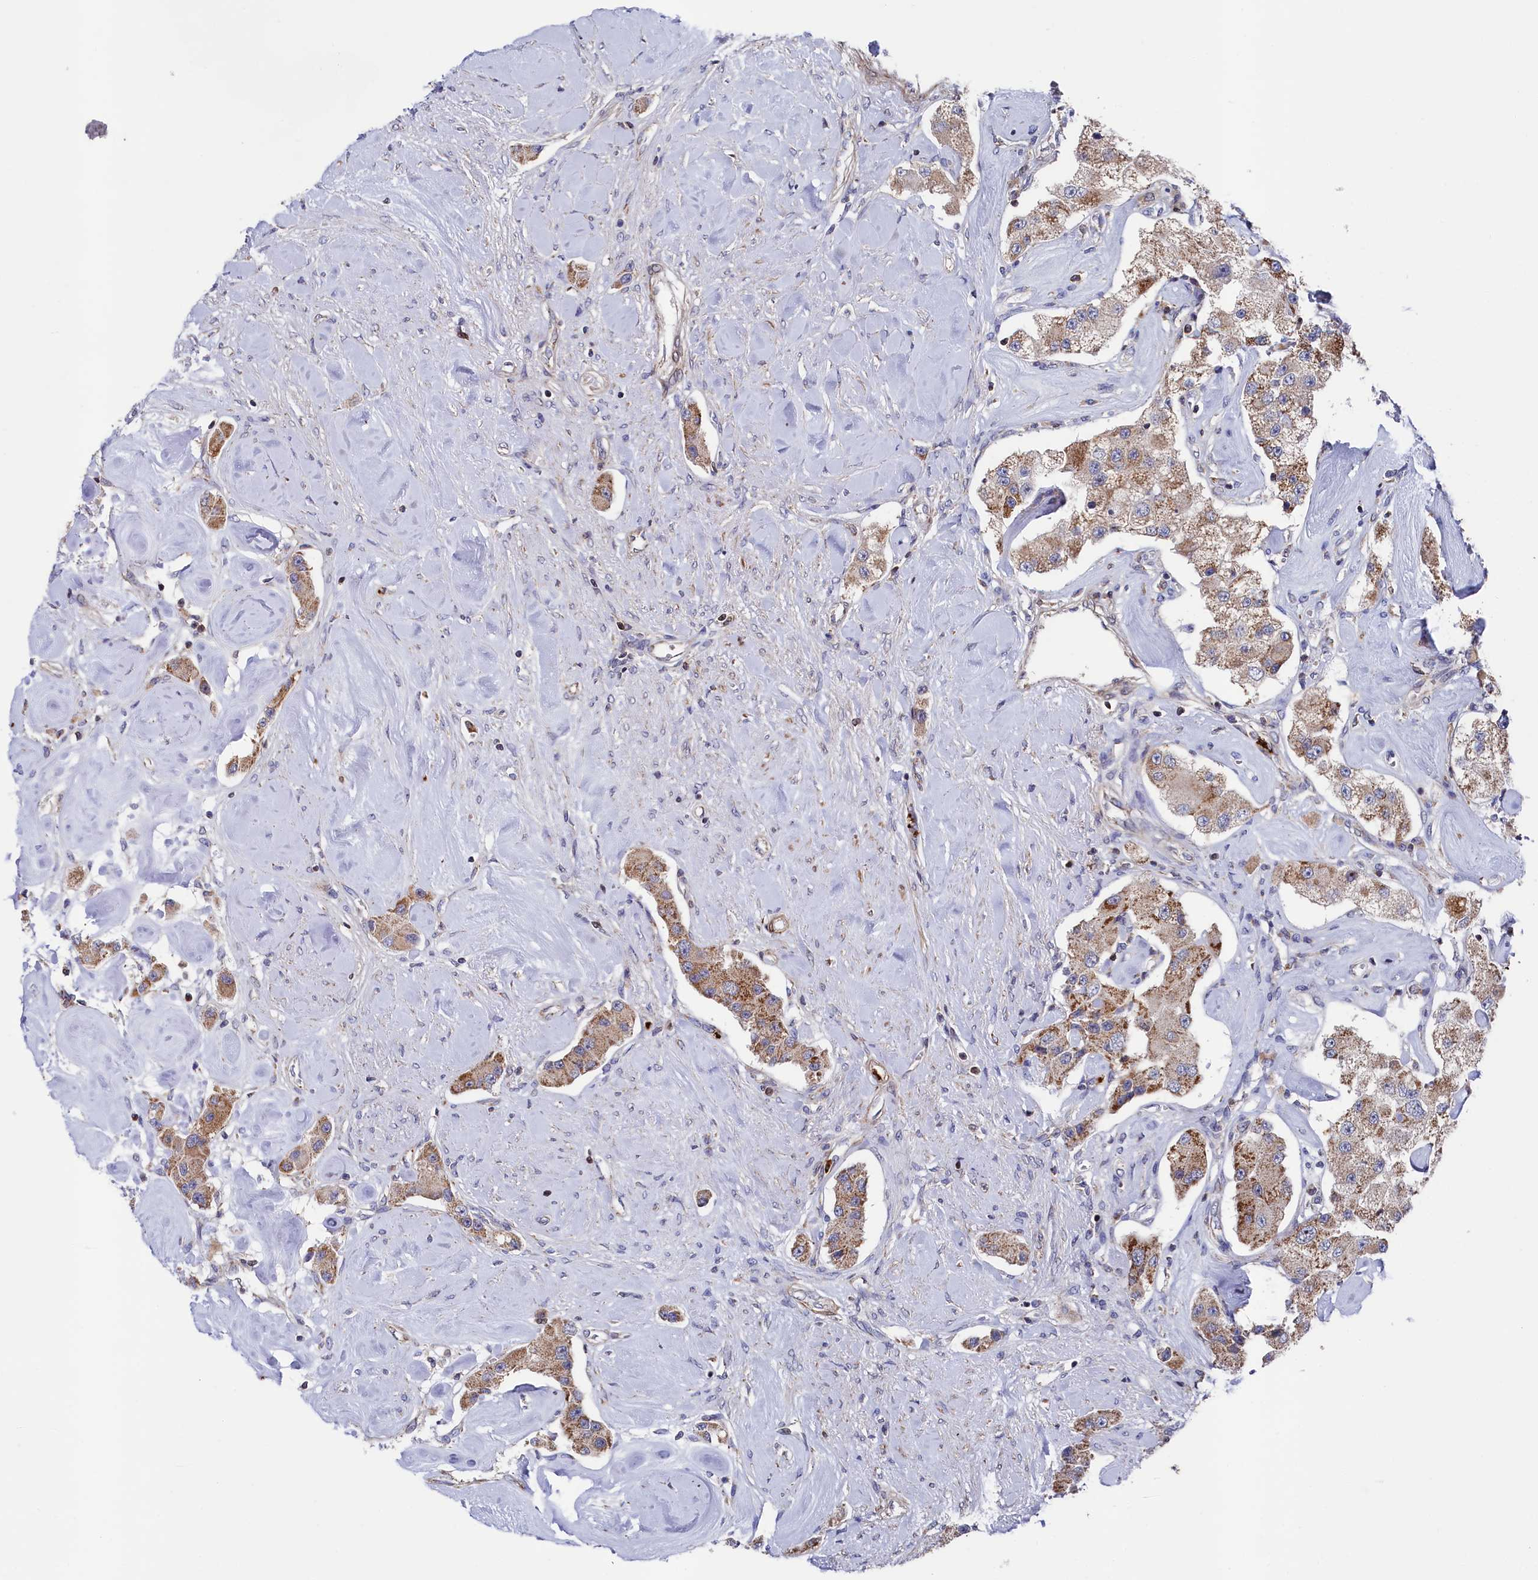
{"staining": {"intensity": "moderate", "quantity": ">75%", "location": "cytoplasmic/membranous"}, "tissue": "carcinoid", "cell_type": "Tumor cells", "image_type": "cancer", "snomed": [{"axis": "morphology", "description": "Carcinoid, malignant, NOS"}, {"axis": "topography", "description": "Pancreas"}], "caption": "The photomicrograph exhibits a brown stain indicating the presence of a protein in the cytoplasmic/membranous of tumor cells in carcinoid.", "gene": "CHCHD1", "patient": {"sex": "male", "age": 41}}